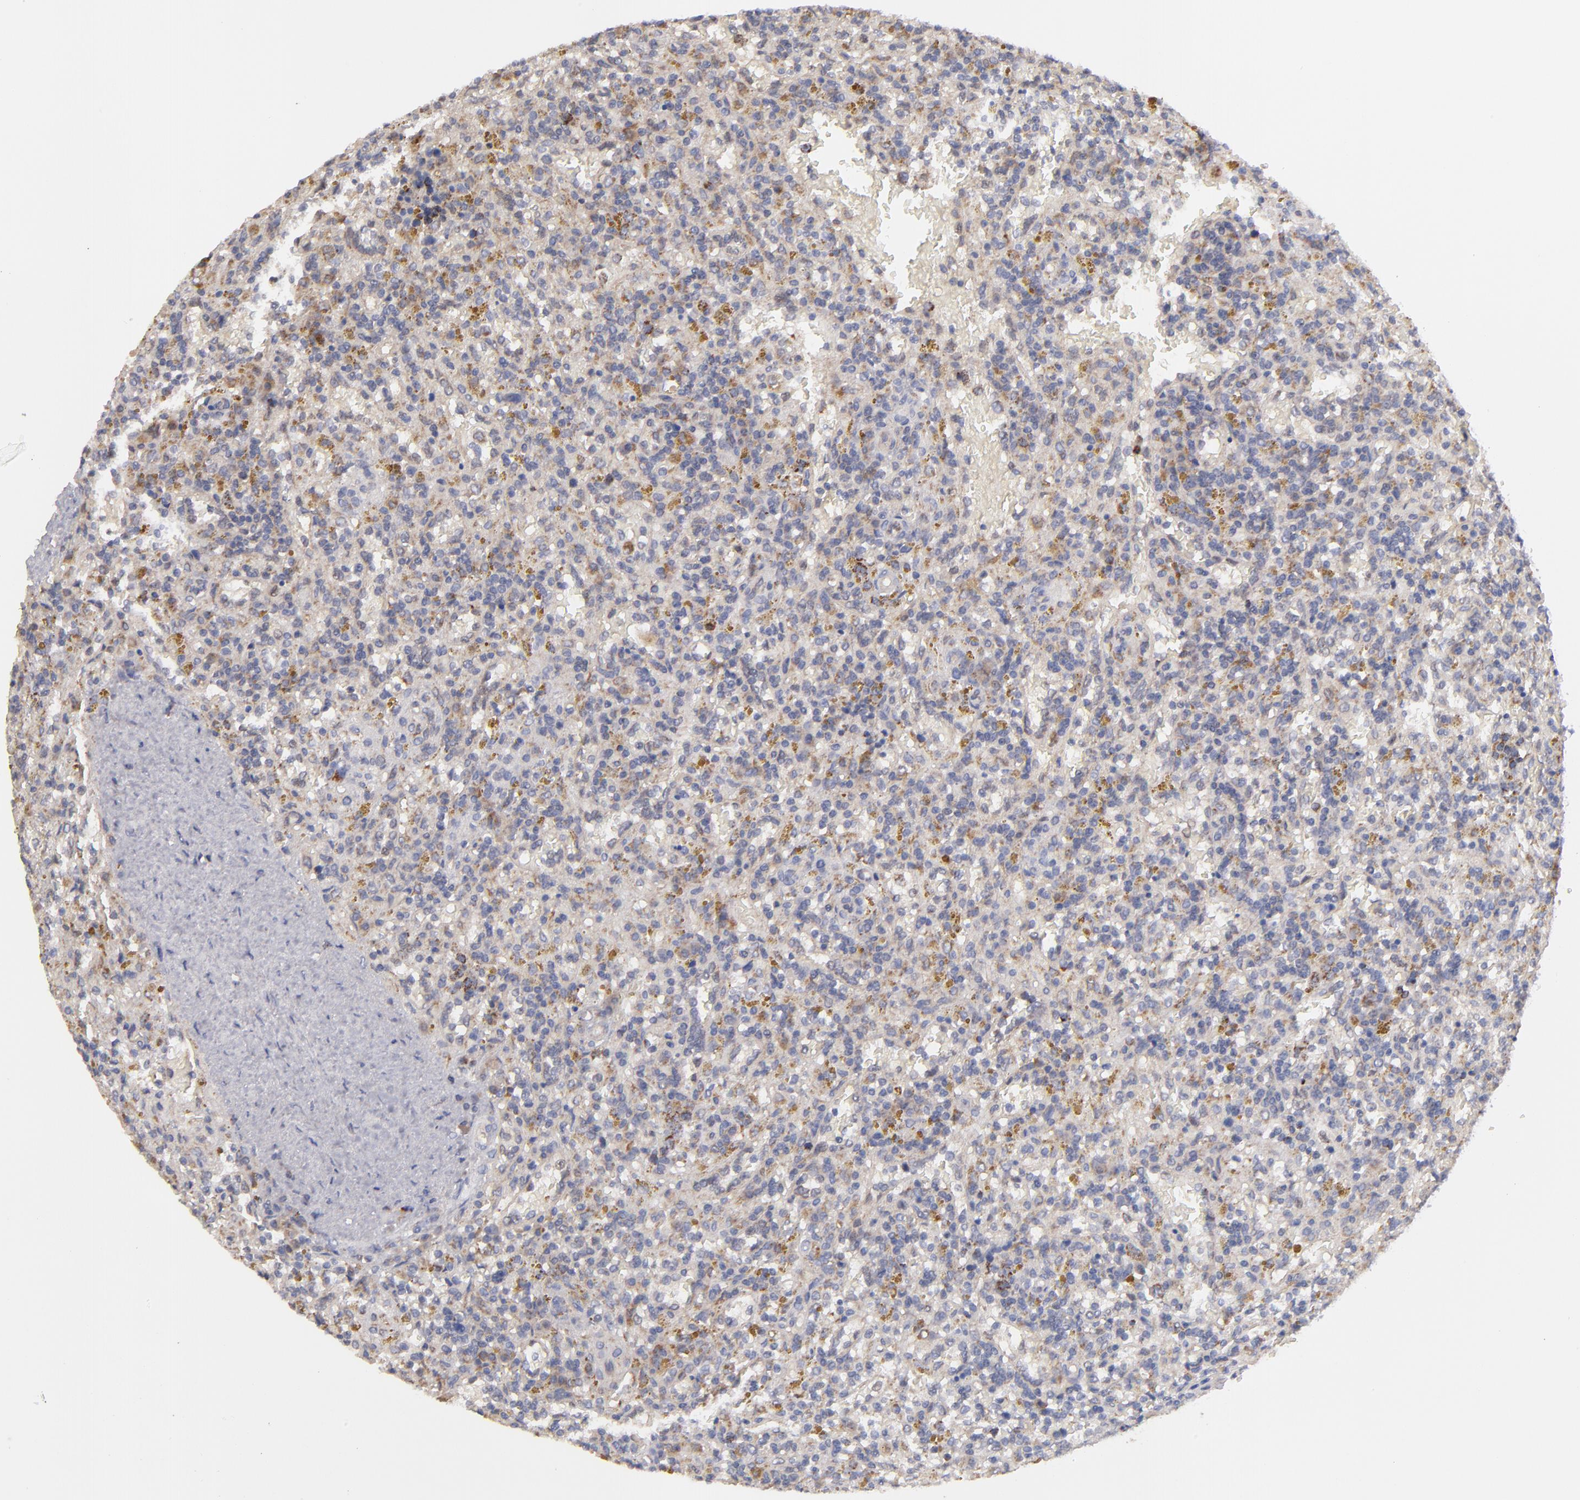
{"staining": {"intensity": "moderate", "quantity": "<25%", "location": "cytoplasmic/membranous"}, "tissue": "lymphoma", "cell_type": "Tumor cells", "image_type": "cancer", "snomed": [{"axis": "morphology", "description": "Malignant lymphoma, non-Hodgkin's type, Low grade"}, {"axis": "topography", "description": "Spleen"}], "caption": "Lymphoma tissue exhibits moderate cytoplasmic/membranous expression in approximately <25% of tumor cells", "gene": "HCCS", "patient": {"sex": "female", "age": 65}}